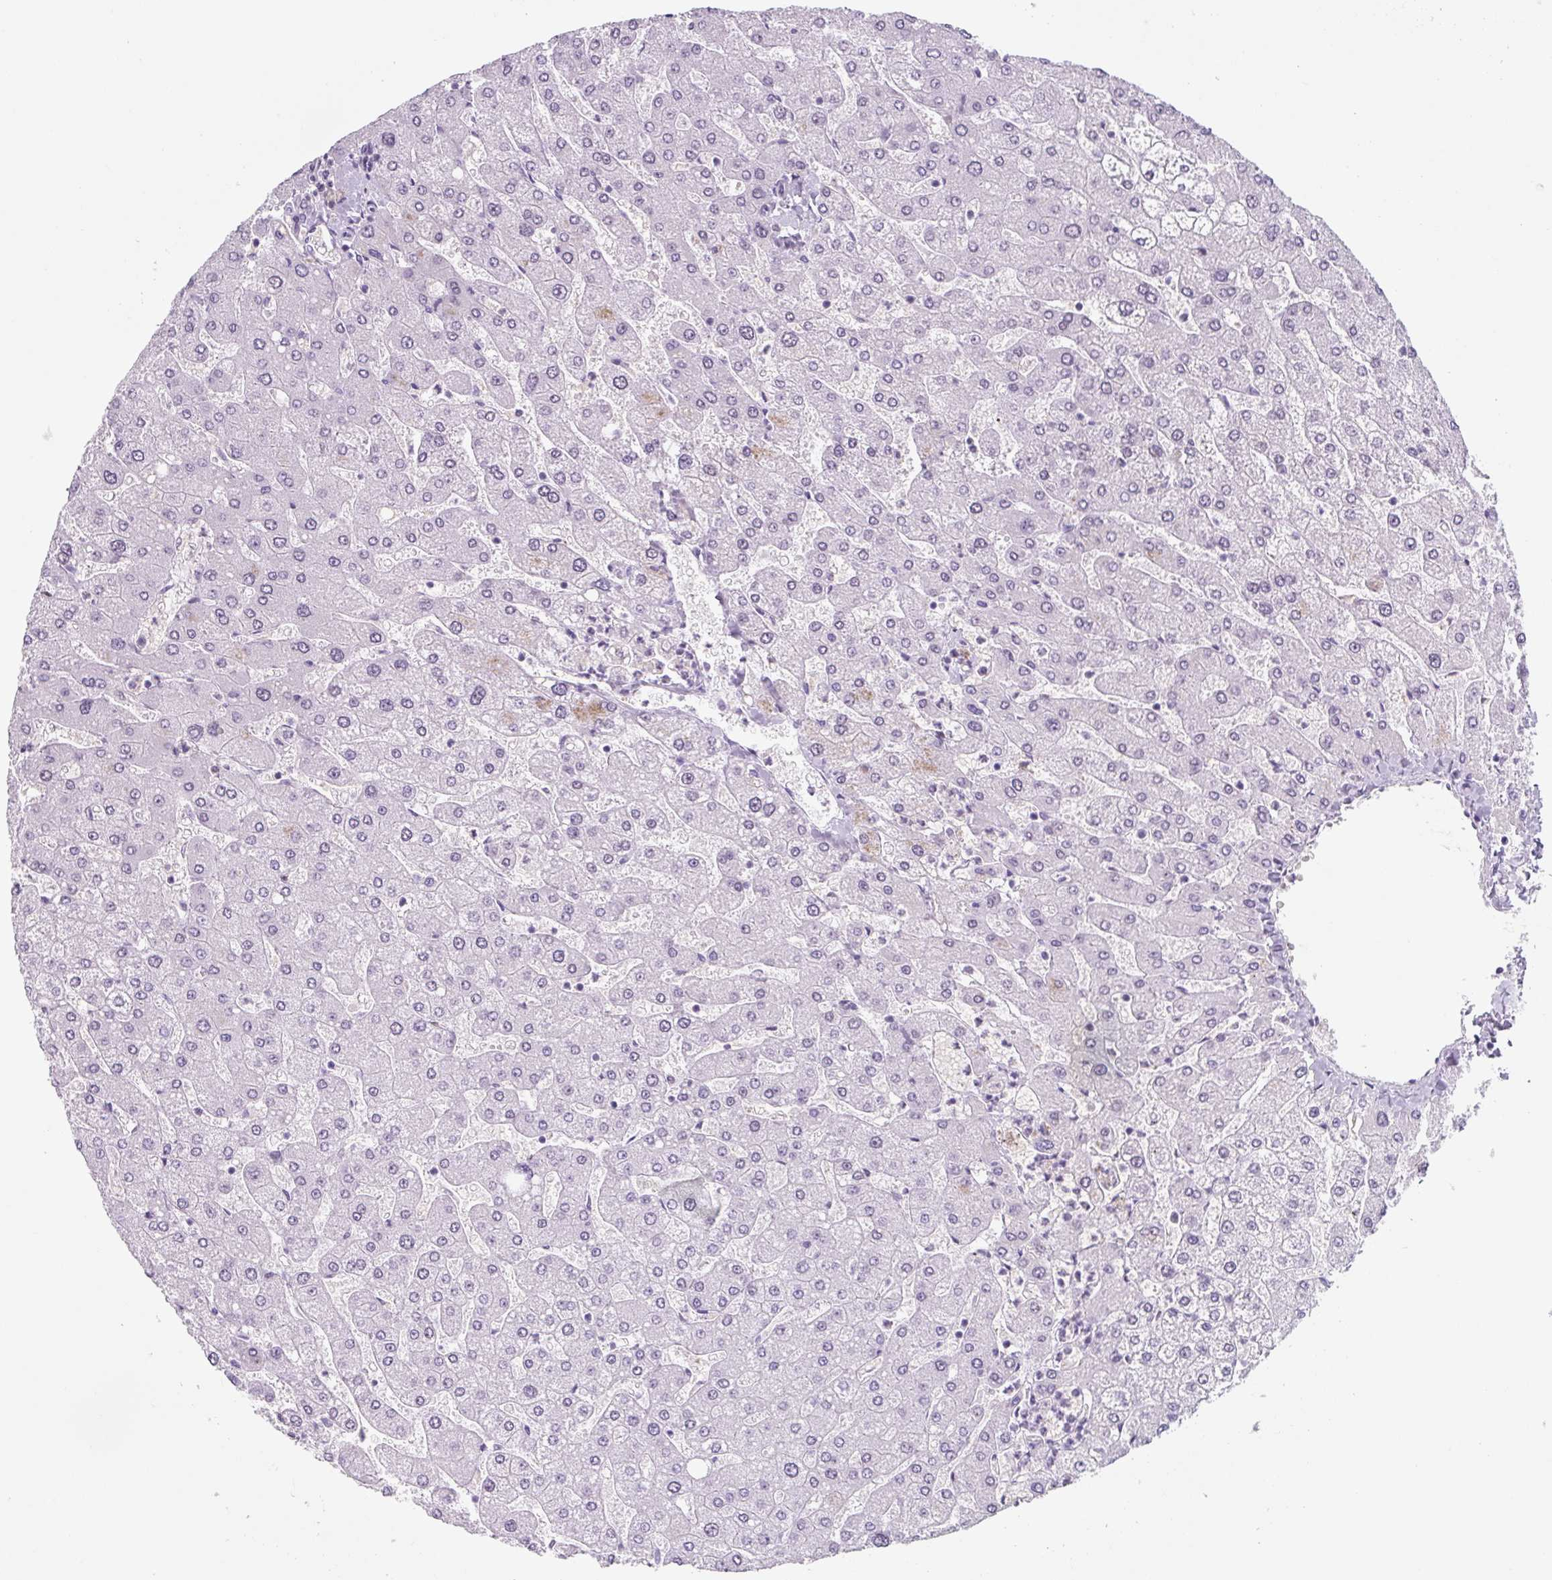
{"staining": {"intensity": "negative", "quantity": "none", "location": "none"}, "tissue": "liver", "cell_type": "Cholangiocytes", "image_type": "normal", "snomed": [{"axis": "morphology", "description": "Normal tissue, NOS"}, {"axis": "topography", "description": "Liver"}], "caption": "This is a histopathology image of immunohistochemistry staining of unremarkable liver, which shows no positivity in cholangiocytes.", "gene": "TNFRSF8", "patient": {"sex": "male", "age": 55}}